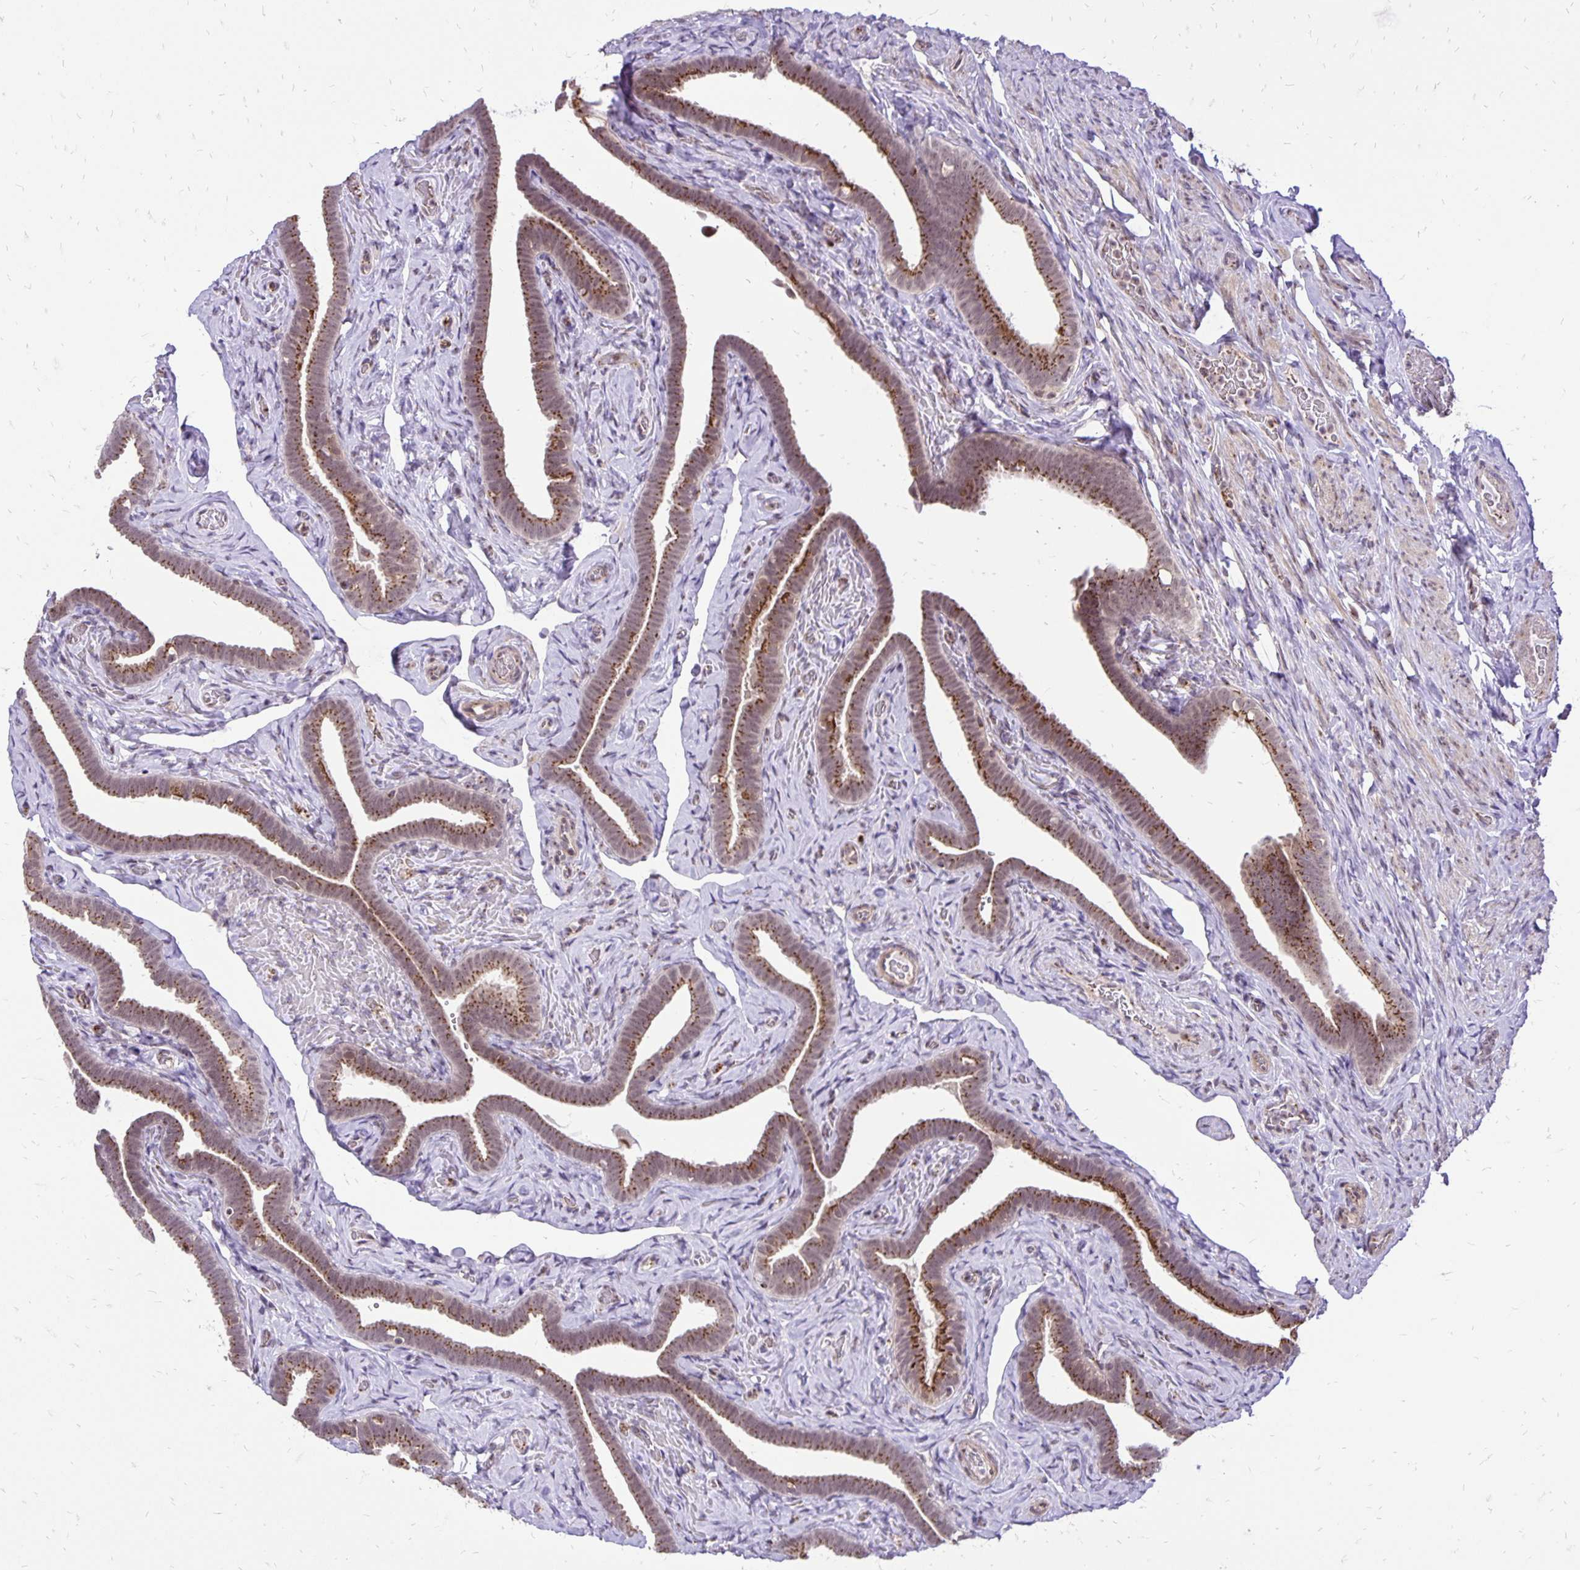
{"staining": {"intensity": "moderate", "quantity": ">75%", "location": "cytoplasmic/membranous"}, "tissue": "fallopian tube", "cell_type": "Glandular cells", "image_type": "normal", "snomed": [{"axis": "morphology", "description": "Normal tissue, NOS"}, {"axis": "topography", "description": "Fallopian tube"}], "caption": "A histopathology image of fallopian tube stained for a protein exhibits moderate cytoplasmic/membranous brown staining in glandular cells. The staining was performed using DAB (3,3'-diaminobenzidine), with brown indicating positive protein expression. Nuclei are stained blue with hematoxylin.", "gene": "GOLGA5", "patient": {"sex": "female", "age": 69}}